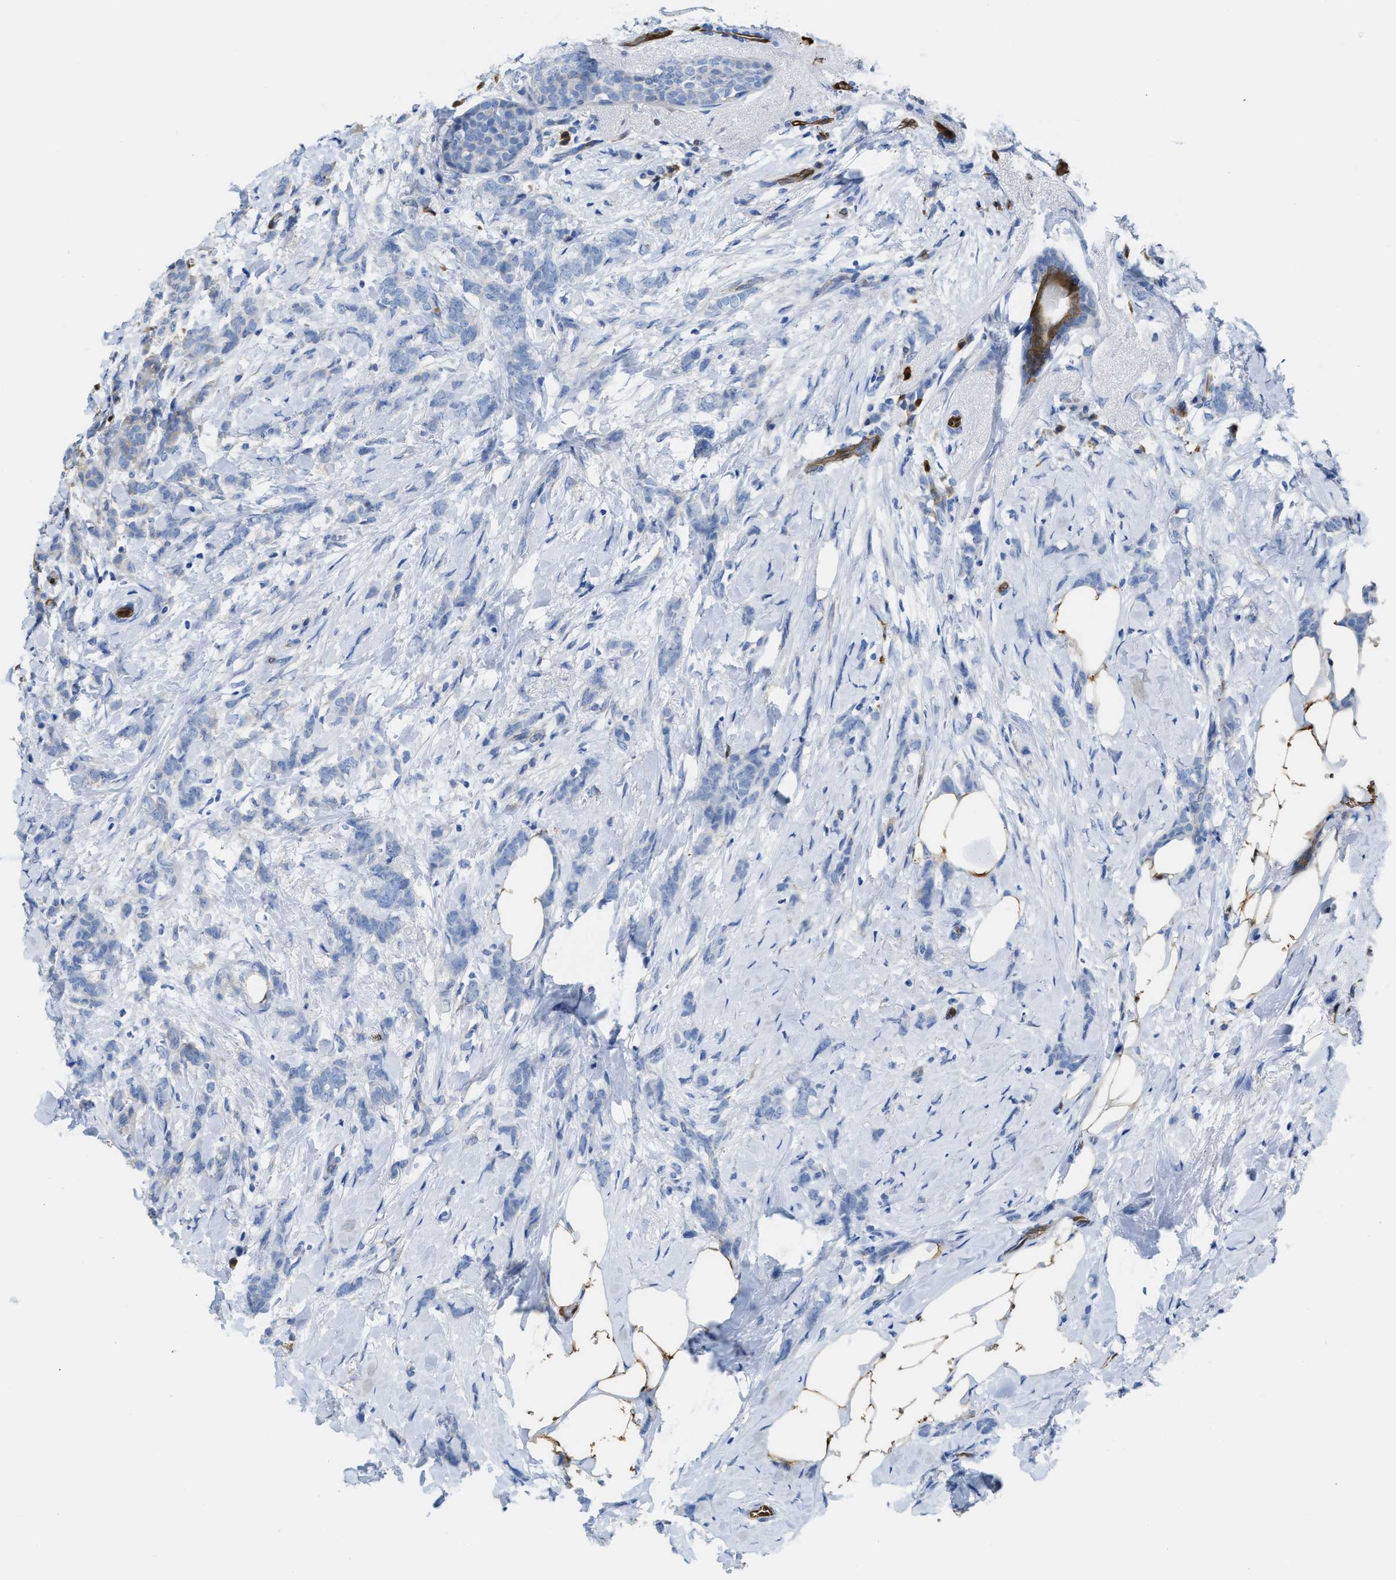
{"staining": {"intensity": "negative", "quantity": "none", "location": "none"}, "tissue": "breast cancer", "cell_type": "Tumor cells", "image_type": "cancer", "snomed": [{"axis": "morphology", "description": "Lobular carcinoma, in situ"}, {"axis": "morphology", "description": "Lobular carcinoma"}, {"axis": "topography", "description": "Breast"}], "caption": "DAB (3,3'-diaminobenzidine) immunohistochemical staining of lobular carcinoma in situ (breast) reveals no significant expression in tumor cells. The staining was performed using DAB to visualize the protein expression in brown, while the nuclei were stained in blue with hematoxylin (Magnification: 20x).", "gene": "ASS1", "patient": {"sex": "female", "age": 41}}